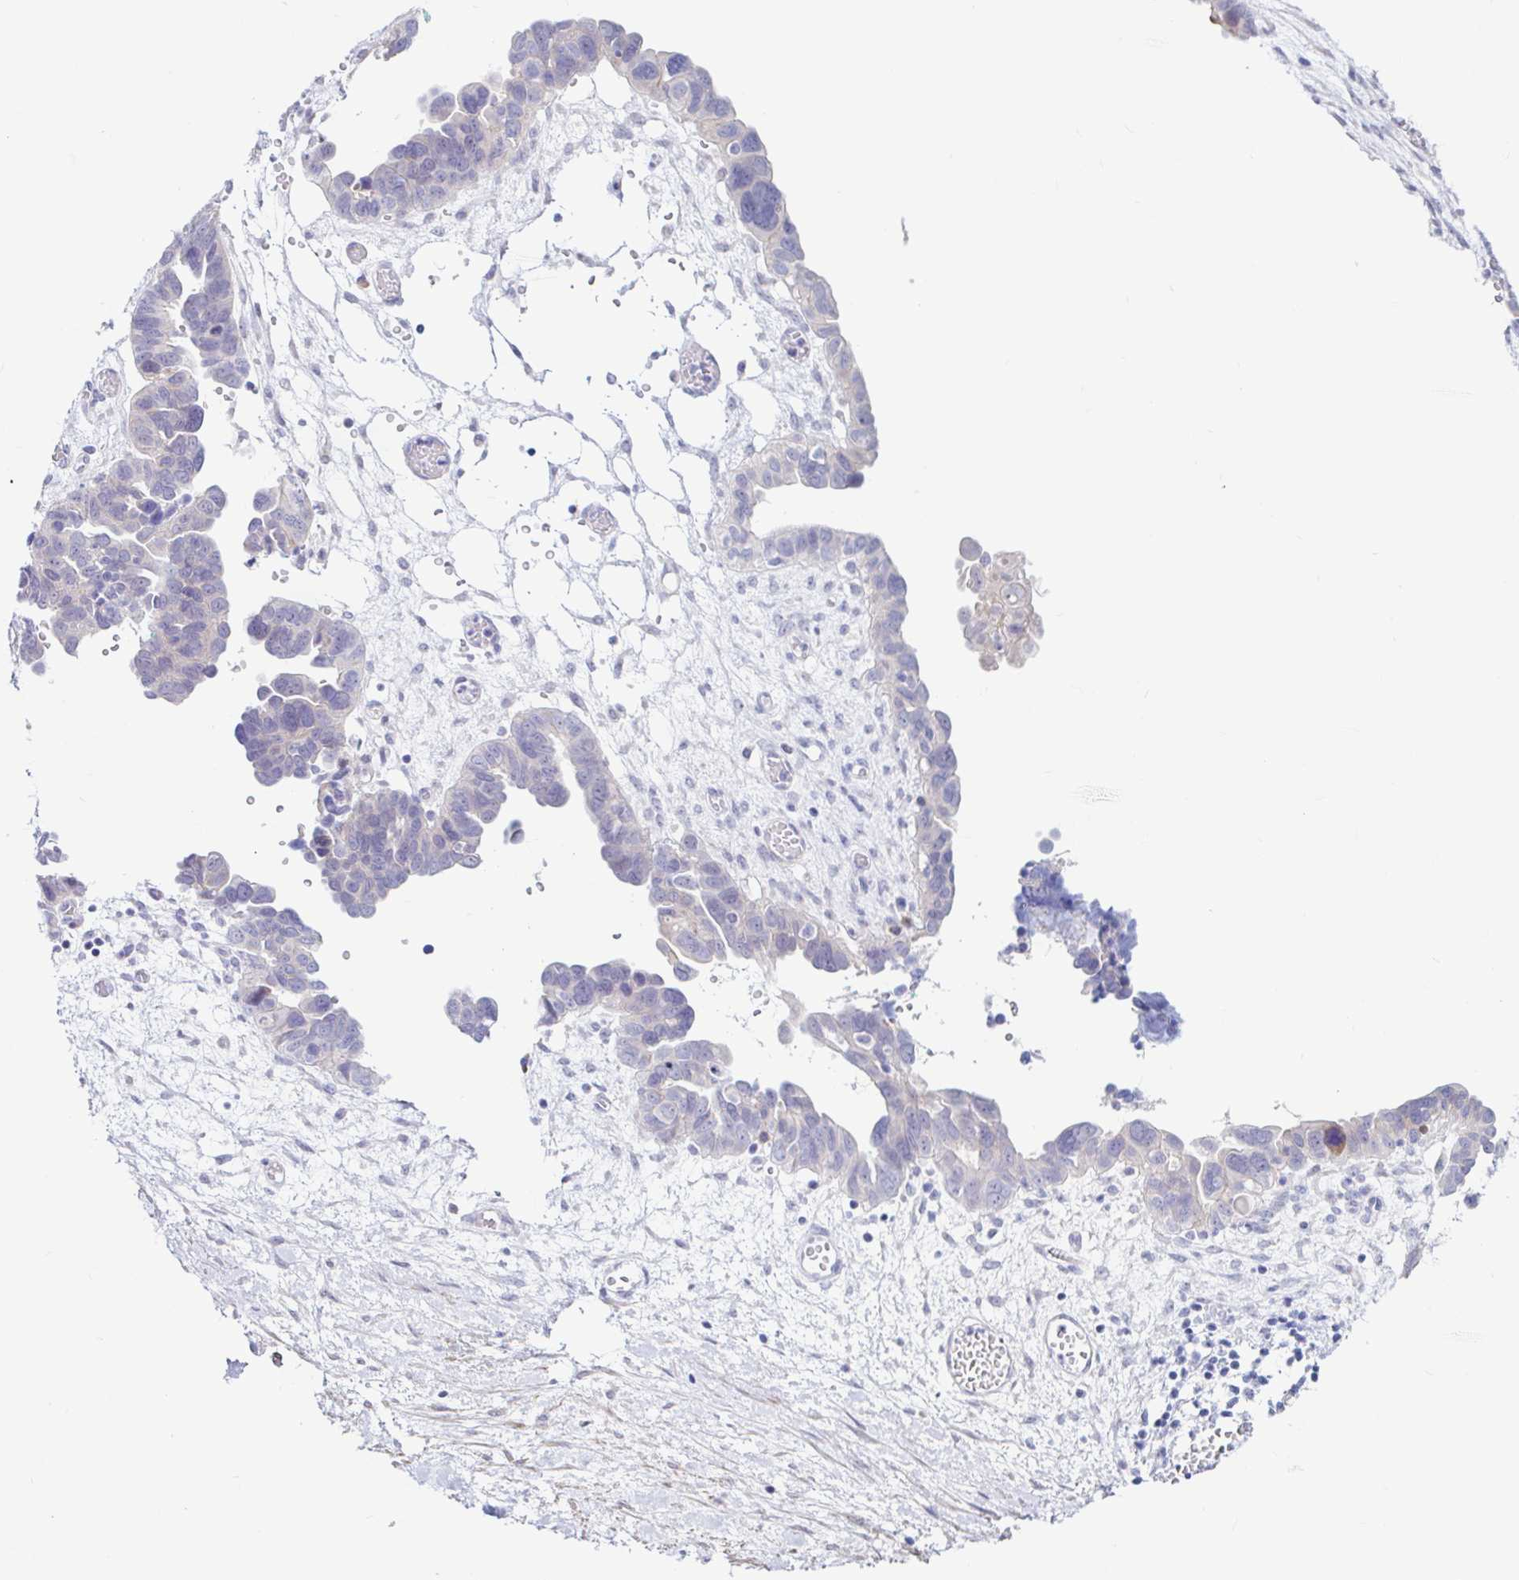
{"staining": {"intensity": "negative", "quantity": "none", "location": "none"}, "tissue": "ovarian cancer", "cell_type": "Tumor cells", "image_type": "cancer", "snomed": [{"axis": "morphology", "description": "Cystadenocarcinoma, serous, NOS"}, {"axis": "topography", "description": "Ovary"}], "caption": "Tumor cells show no significant staining in ovarian serous cystadenocarcinoma.", "gene": "NBPF3", "patient": {"sex": "female", "age": 64}}